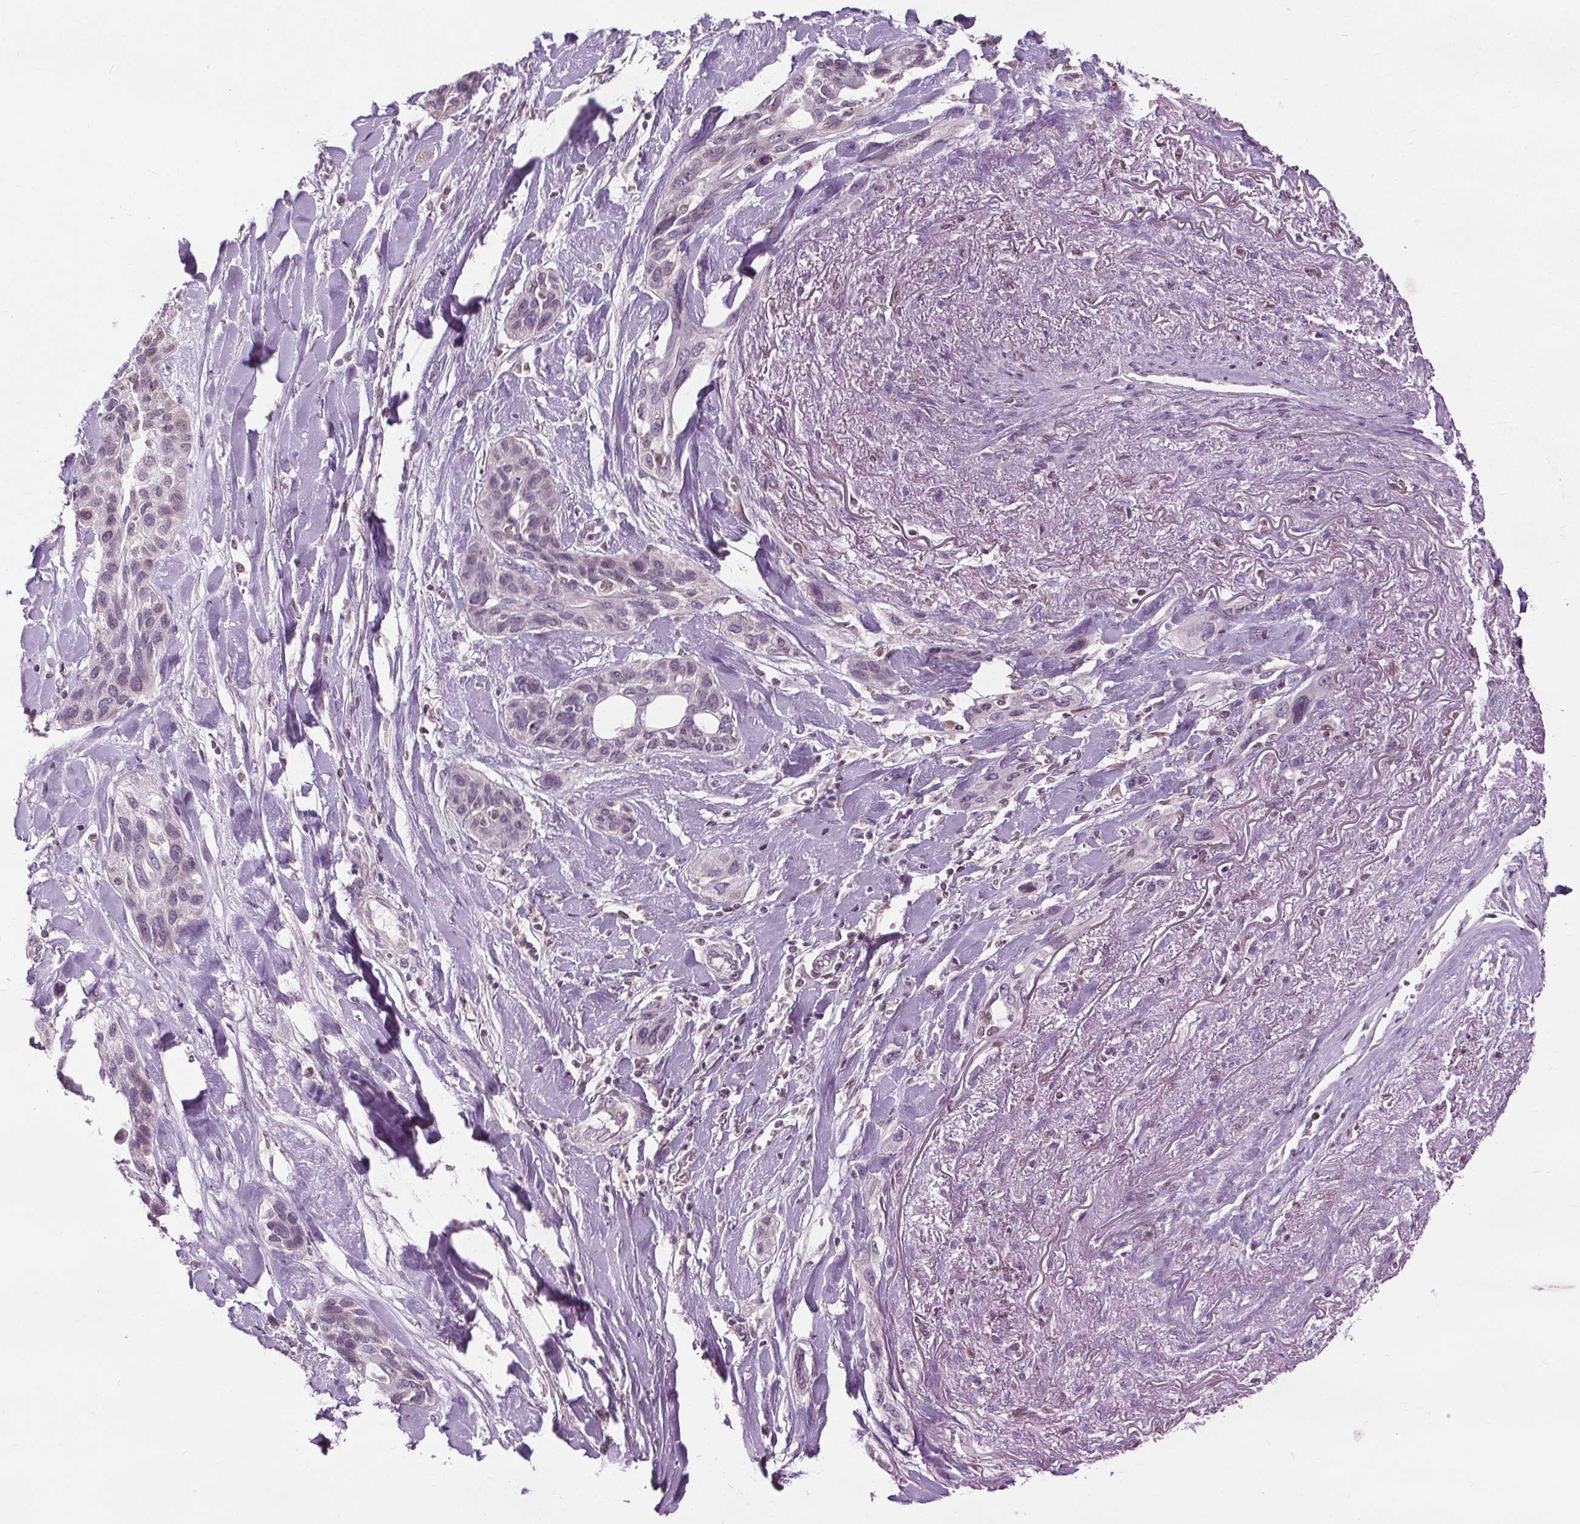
{"staining": {"intensity": "negative", "quantity": "none", "location": "none"}, "tissue": "lung cancer", "cell_type": "Tumor cells", "image_type": "cancer", "snomed": [{"axis": "morphology", "description": "Squamous cell carcinoma, NOS"}, {"axis": "topography", "description": "Lung"}], "caption": "Human lung cancer (squamous cell carcinoma) stained for a protein using IHC shows no positivity in tumor cells.", "gene": "LFNG", "patient": {"sex": "female", "age": 70}}